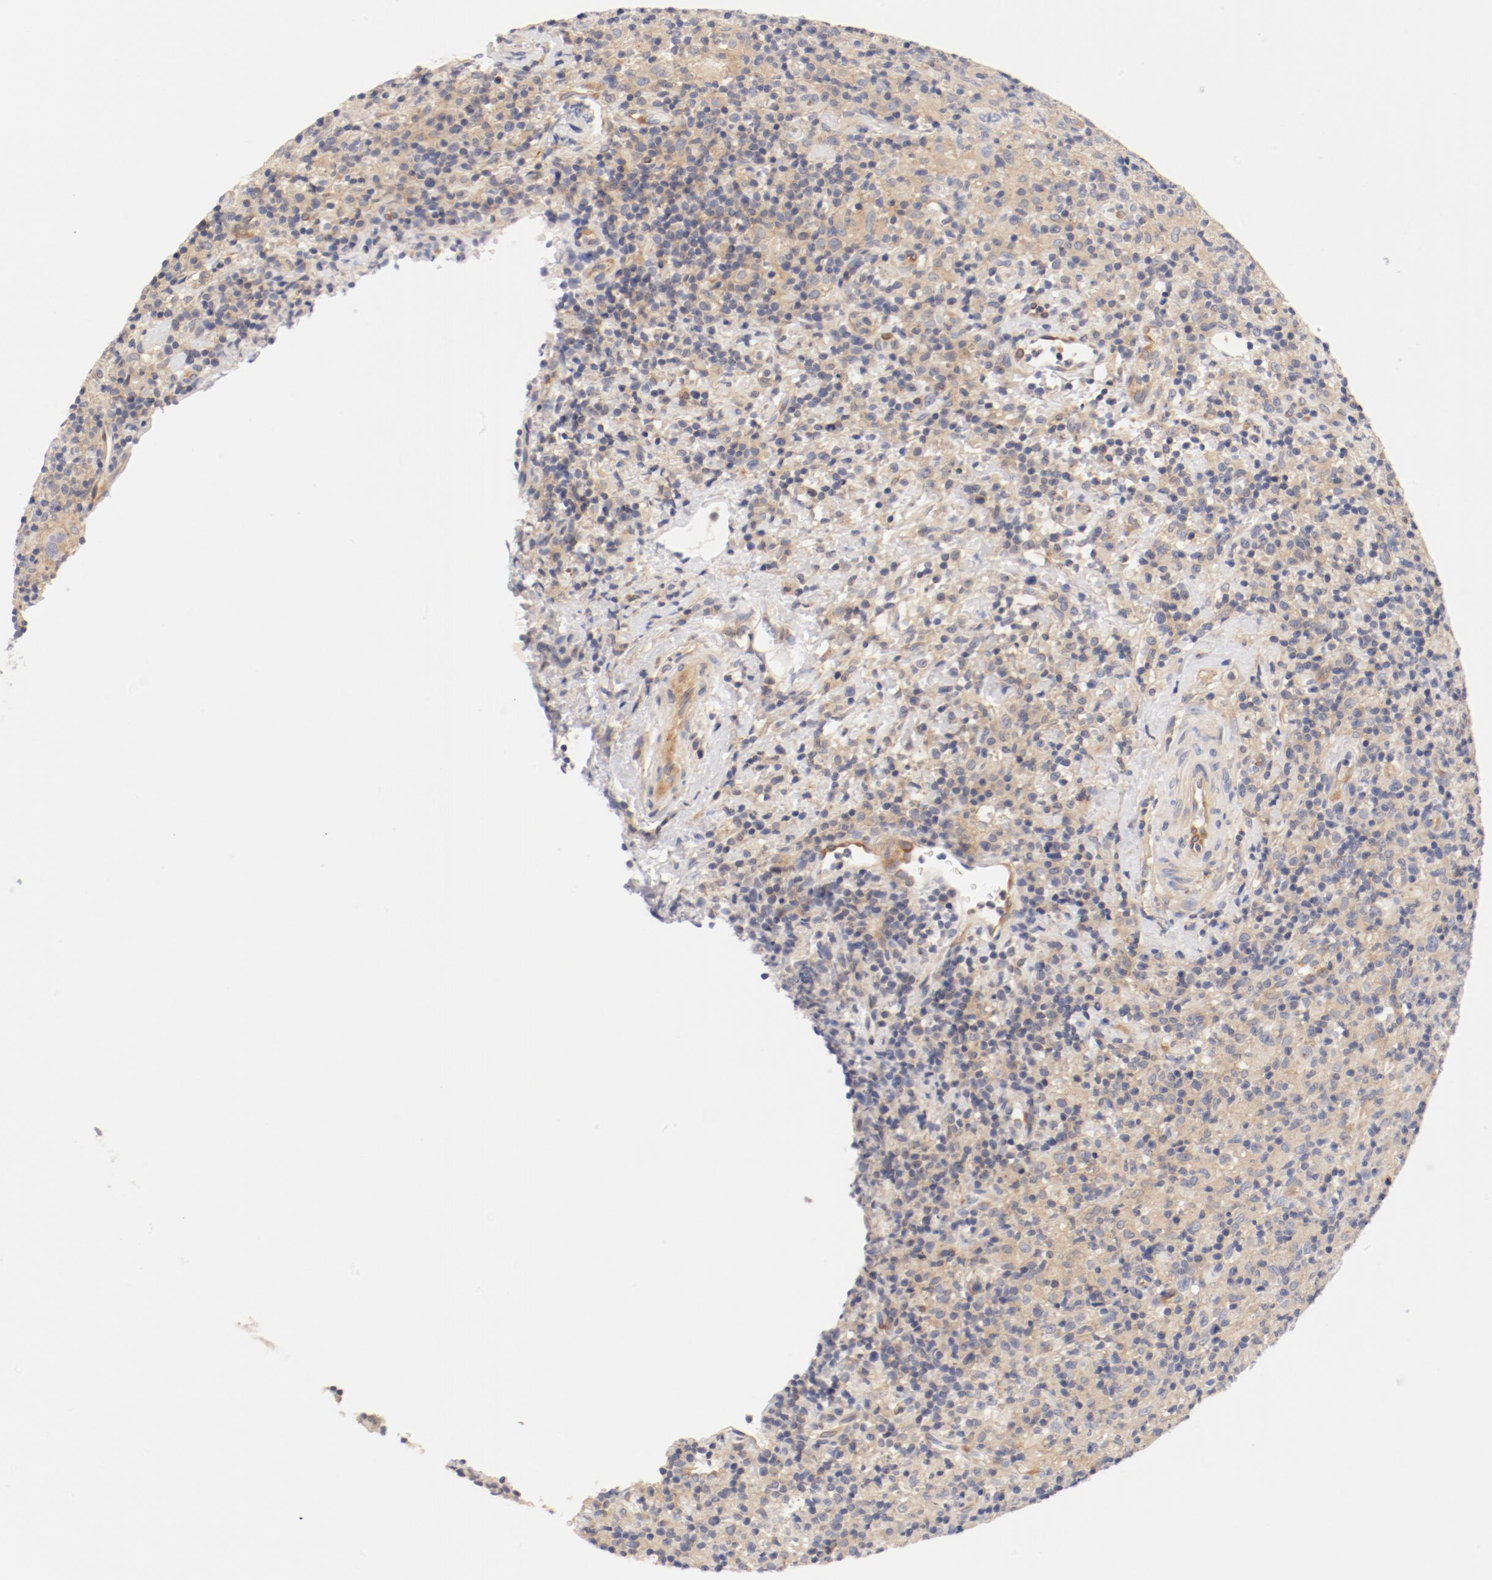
{"staining": {"intensity": "negative", "quantity": "none", "location": "none"}, "tissue": "lymphoma", "cell_type": "Tumor cells", "image_type": "cancer", "snomed": [{"axis": "morphology", "description": "Hodgkin's disease, NOS"}, {"axis": "topography", "description": "Lymph node"}], "caption": "Immunohistochemical staining of human Hodgkin's disease exhibits no significant staining in tumor cells.", "gene": "DYNC1H1", "patient": {"sex": "male", "age": 65}}